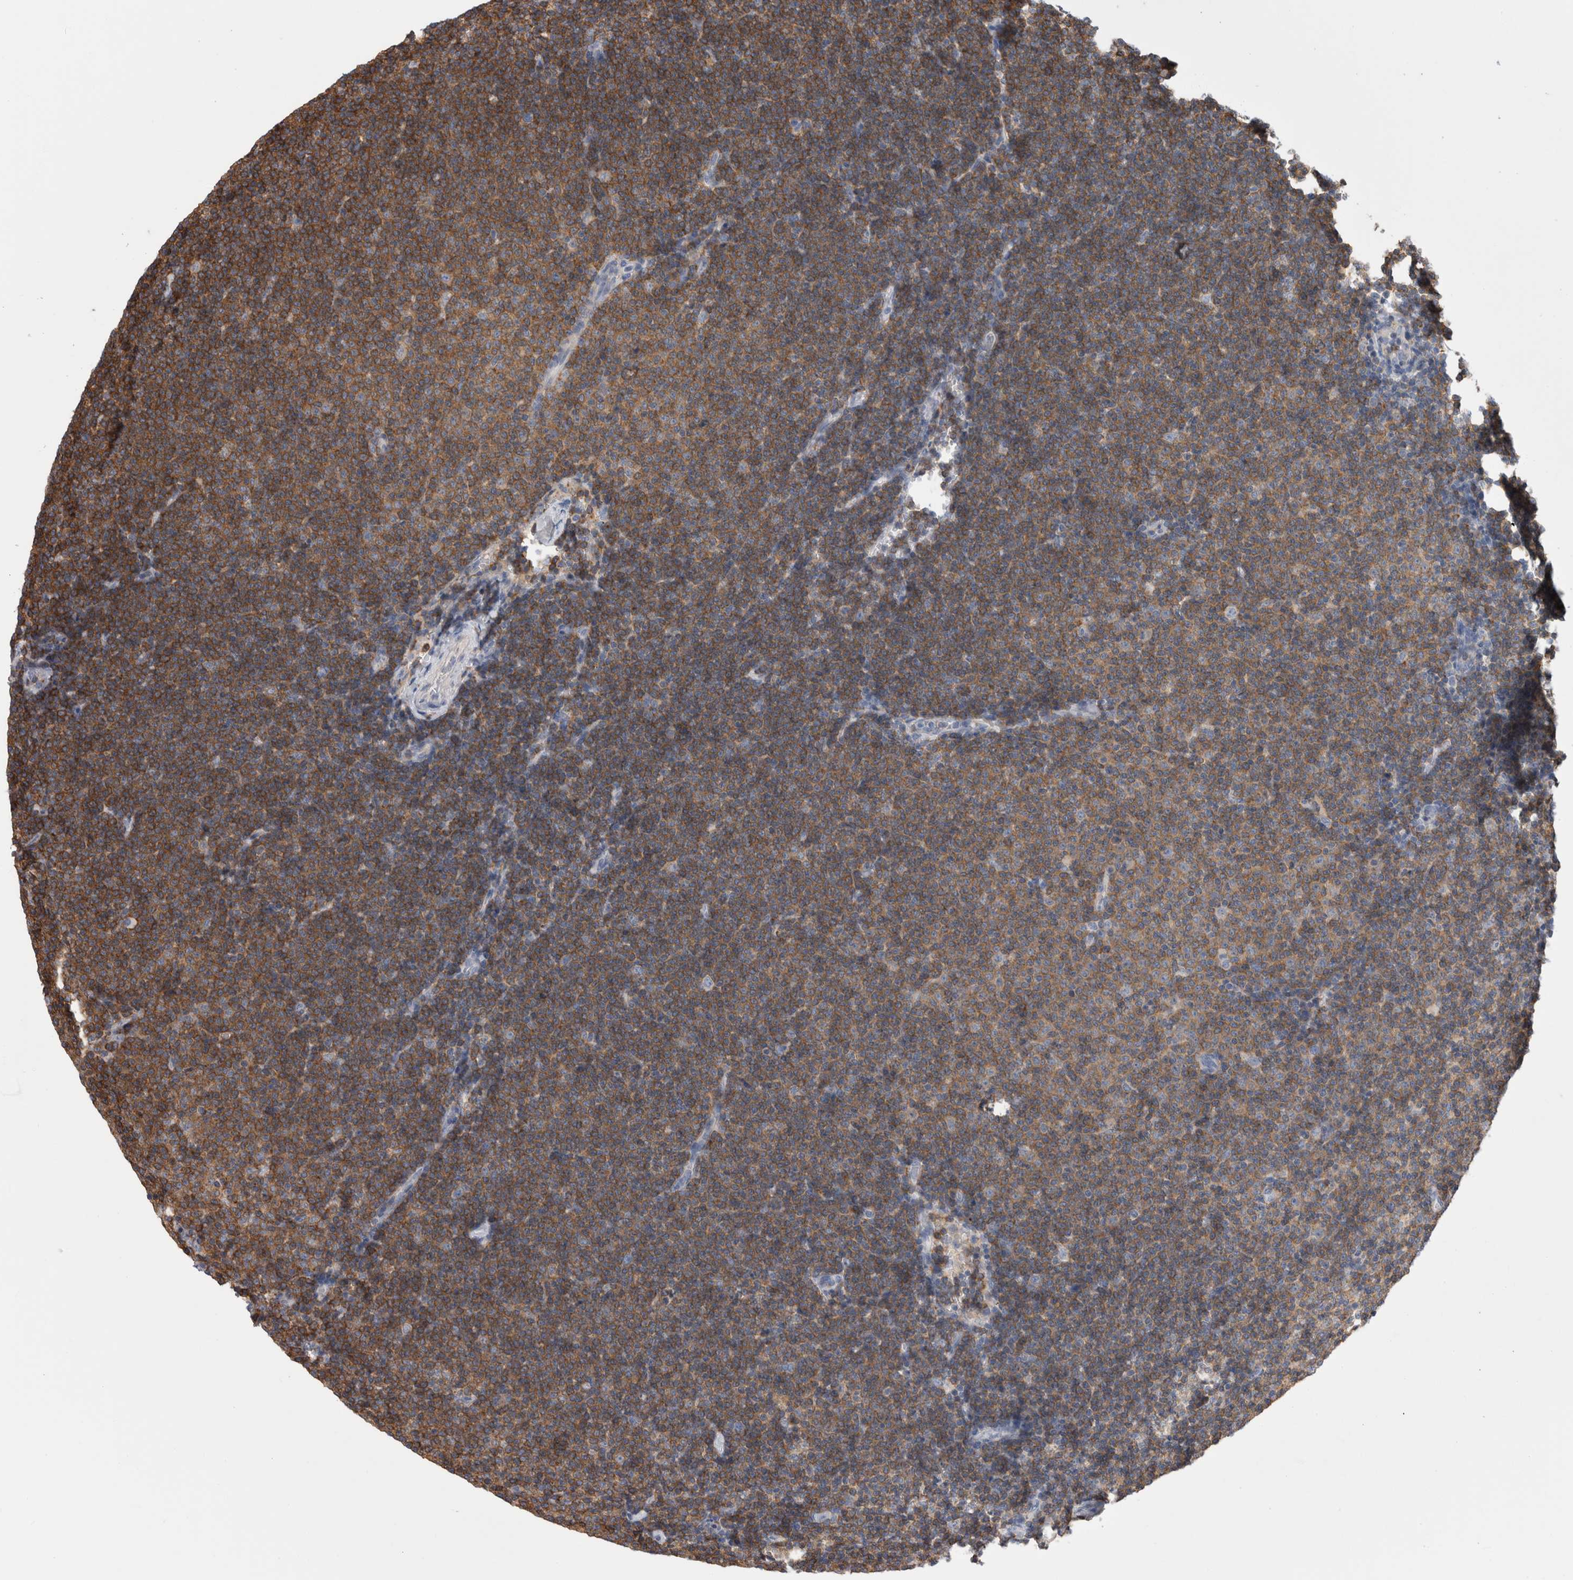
{"staining": {"intensity": "moderate", "quantity": "25%-75%", "location": "cytoplasmic/membranous"}, "tissue": "lymphoma", "cell_type": "Tumor cells", "image_type": "cancer", "snomed": [{"axis": "morphology", "description": "Malignant lymphoma, non-Hodgkin's type, Low grade"}, {"axis": "topography", "description": "Lymph node"}], "caption": "Tumor cells show medium levels of moderate cytoplasmic/membranous positivity in approximately 25%-75% of cells in malignant lymphoma, non-Hodgkin's type (low-grade).", "gene": "DCTN6", "patient": {"sex": "female", "age": 53}}